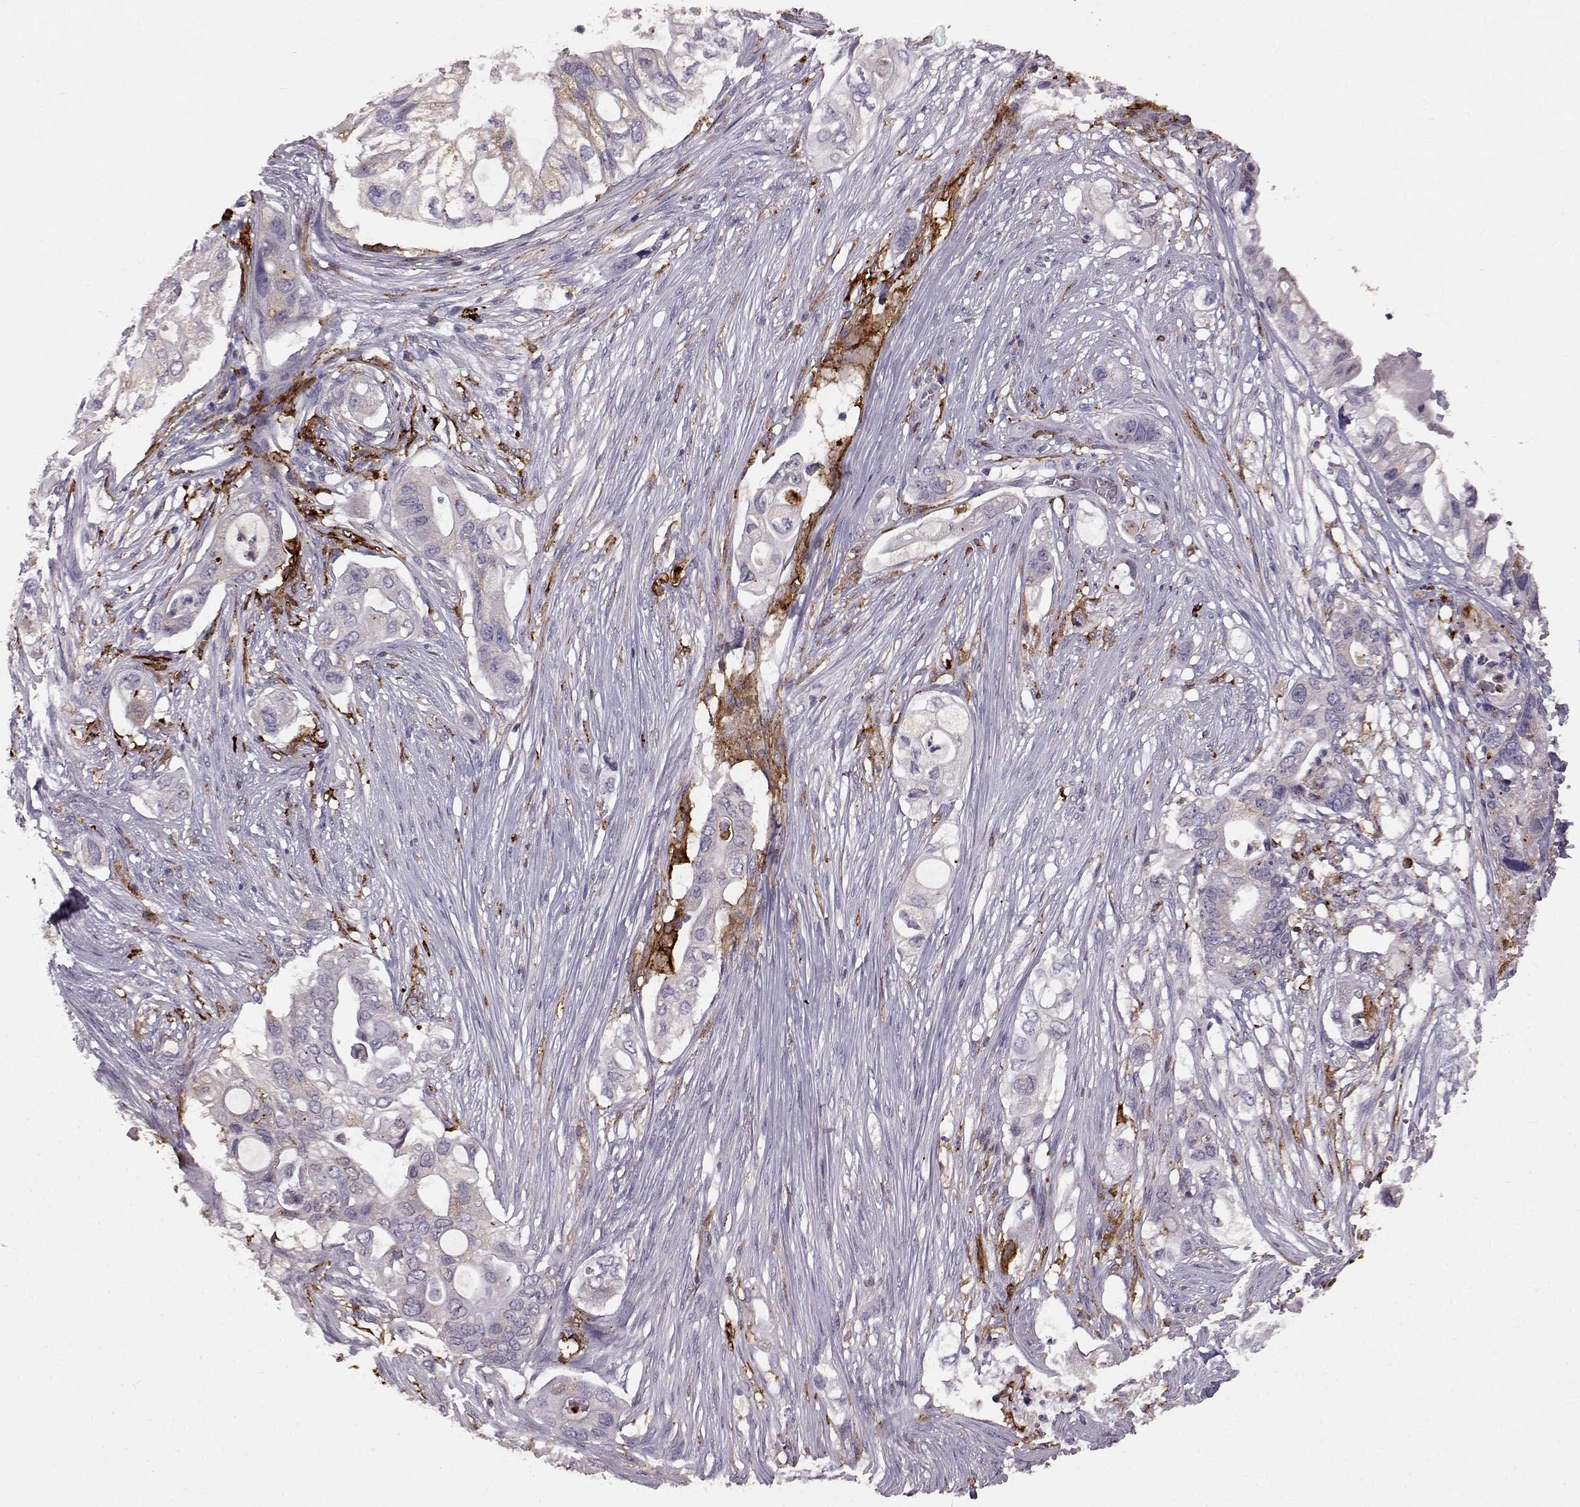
{"staining": {"intensity": "weak", "quantity": "<25%", "location": "cytoplasmic/membranous"}, "tissue": "pancreatic cancer", "cell_type": "Tumor cells", "image_type": "cancer", "snomed": [{"axis": "morphology", "description": "Adenocarcinoma, NOS"}, {"axis": "topography", "description": "Pancreas"}], "caption": "Immunohistochemistry (IHC) histopathology image of human pancreatic cancer stained for a protein (brown), which demonstrates no positivity in tumor cells.", "gene": "CCNF", "patient": {"sex": "female", "age": 72}}